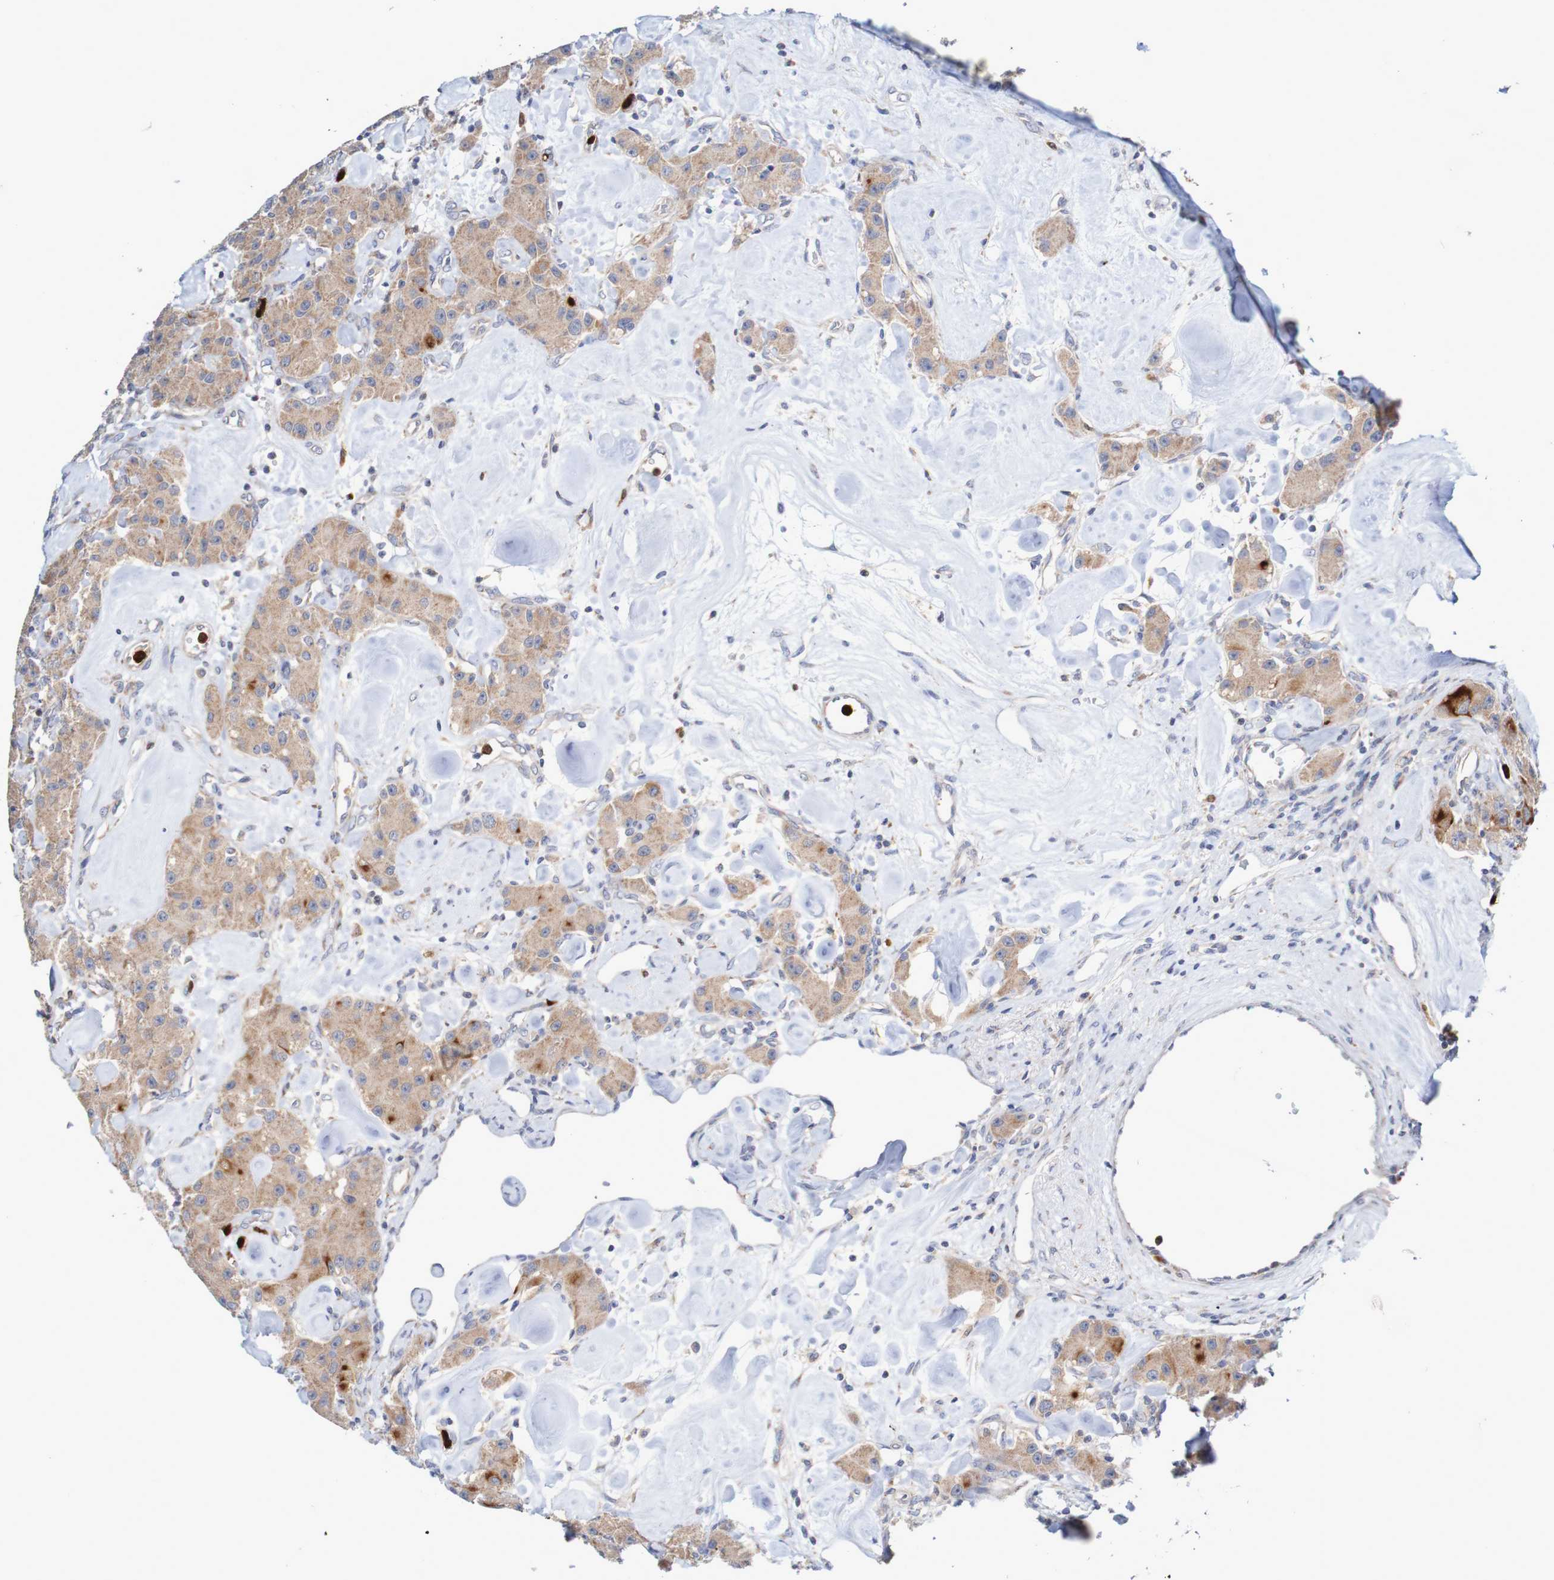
{"staining": {"intensity": "weak", "quantity": ">75%", "location": "cytoplasmic/membranous"}, "tissue": "carcinoid", "cell_type": "Tumor cells", "image_type": "cancer", "snomed": [{"axis": "morphology", "description": "Carcinoid, malignant, NOS"}, {"axis": "topography", "description": "Pancreas"}], "caption": "Carcinoid (malignant) stained with a brown dye reveals weak cytoplasmic/membranous positive positivity in approximately >75% of tumor cells.", "gene": "PARP4", "patient": {"sex": "male", "age": 41}}